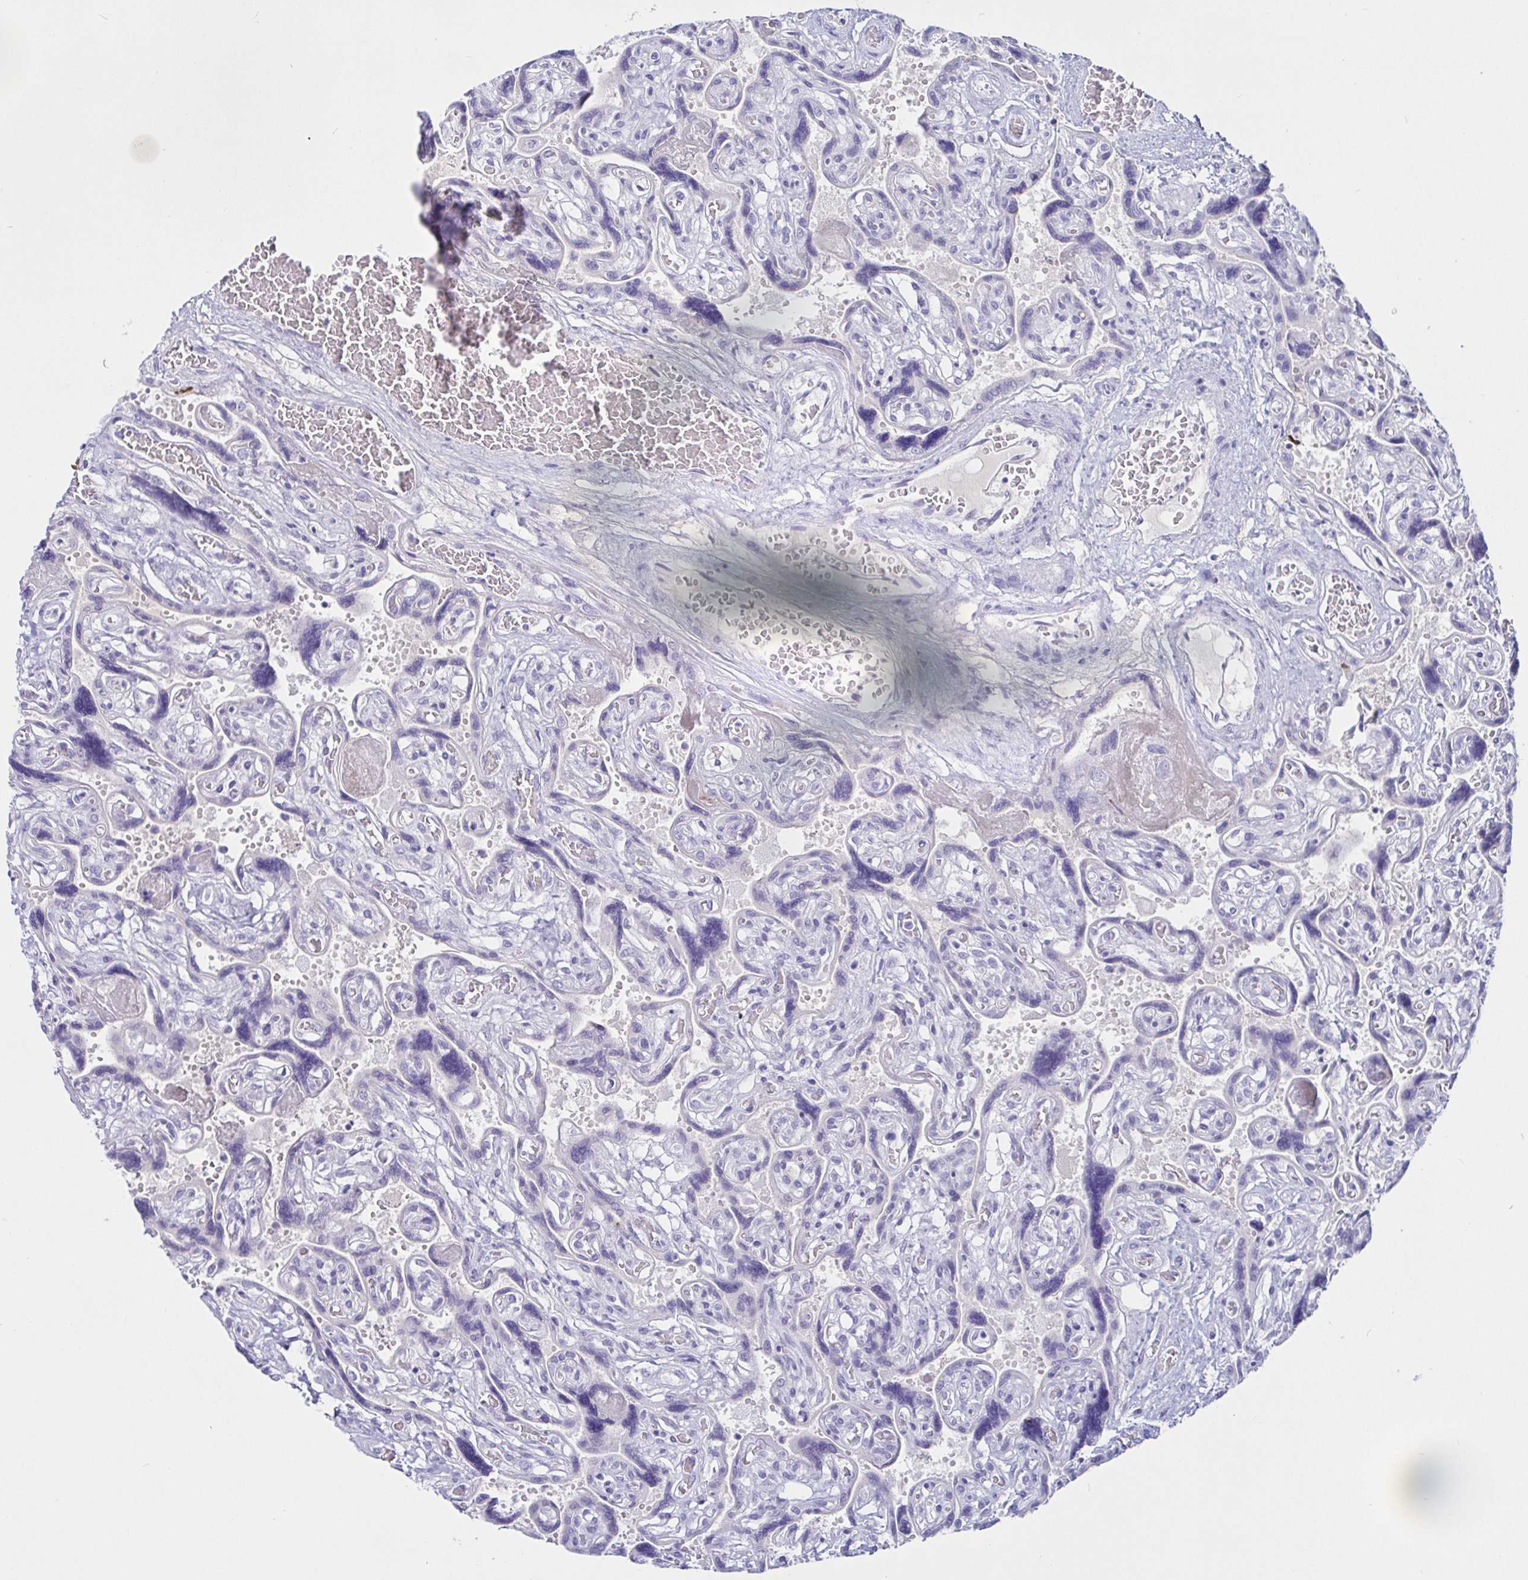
{"staining": {"intensity": "negative", "quantity": "none", "location": "none"}, "tissue": "placenta", "cell_type": "Decidual cells", "image_type": "normal", "snomed": [{"axis": "morphology", "description": "Normal tissue, NOS"}, {"axis": "topography", "description": "Placenta"}], "caption": "Immunohistochemistry (IHC) of normal placenta demonstrates no positivity in decidual cells. (DAB IHC, high magnification).", "gene": "SAA2", "patient": {"sex": "female", "age": 32}}